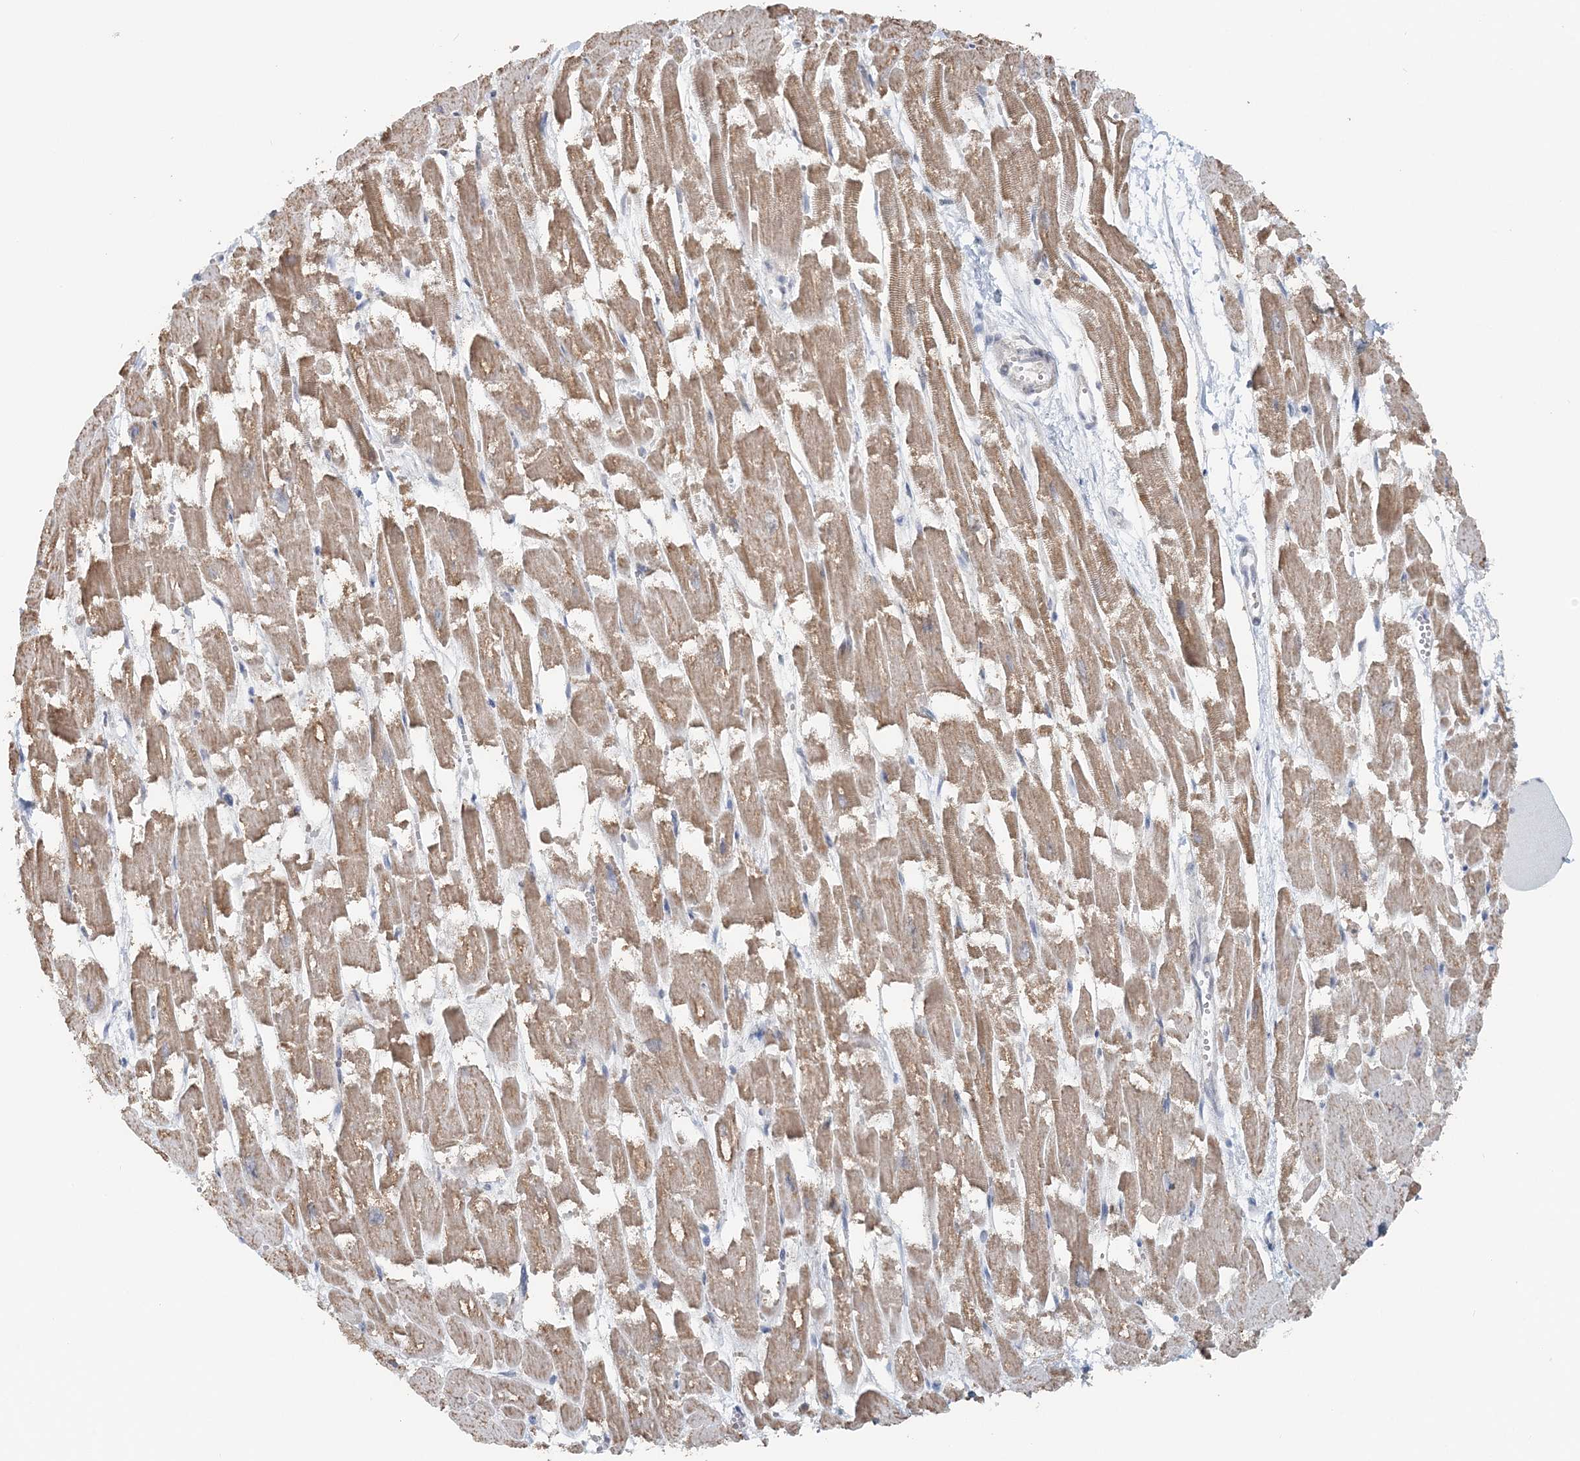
{"staining": {"intensity": "moderate", "quantity": ">75%", "location": "cytoplasmic/membranous"}, "tissue": "heart muscle", "cell_type": "Cardiomyocytes", "image_type": "normal", "snomed": [{"axis": "morphology", "description": "Normal tissue, NOS"}, {"axis": "topography", "description": "Heart"}], "caption": "Heart muscle stained with DAB (3,3'-diaminobenzidine) immunohistochemistry reveals medium levels of moderate cytoplasmic/membranous staining in approximately >75% of cardiomyocytes. (DAB (3,3'-diaminobenzidine) IHC, brown staining for protein, blue staining for nuclei).", "gene": "RNF150", "patient": {"sex": "male", "age": 54}}